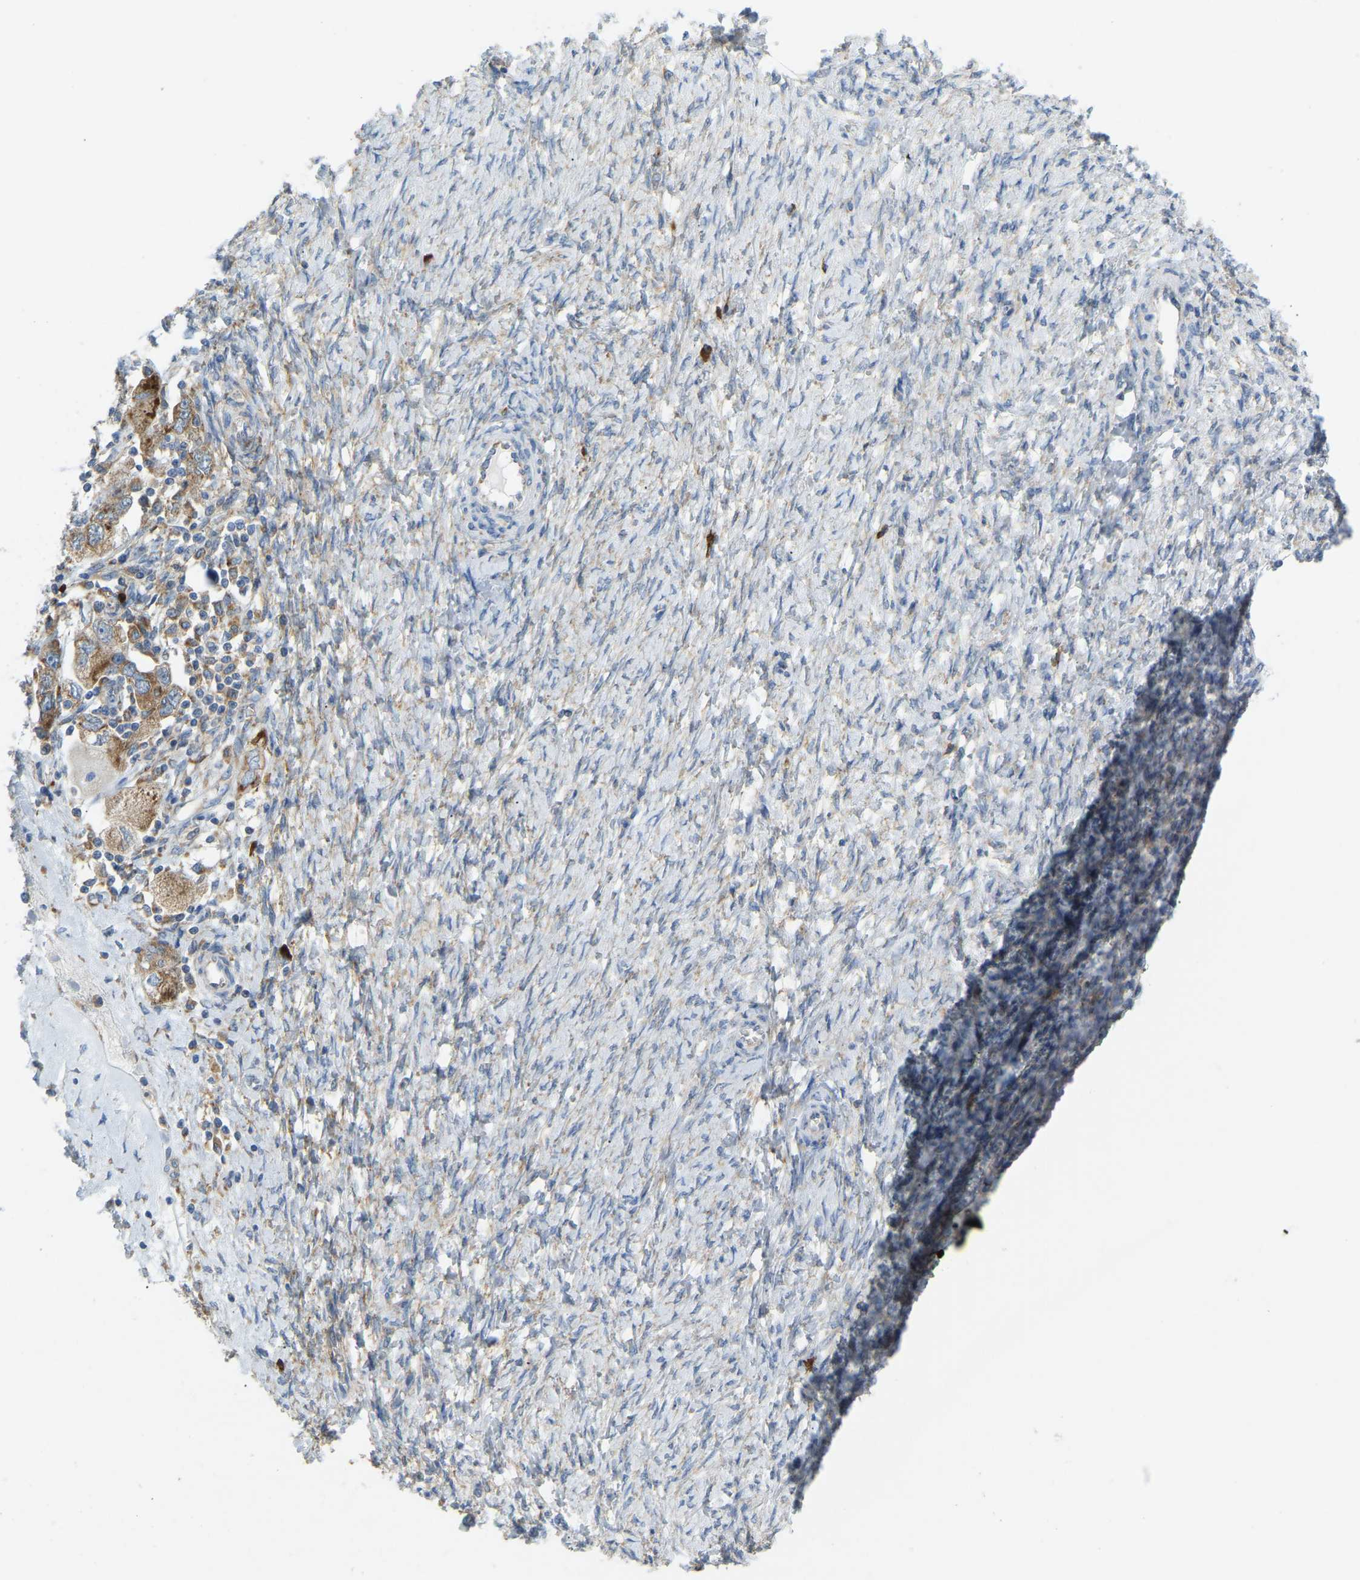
{"staining": {"intensity": "moderate", "quantity": ">75%", "location": "cytoplasmic/membranous"}, "tissue": "ovarian cancer", "cell_type": "Tumor cells", "image_type": "cancer", "snomed": [{"axis": "morphology", "description": "Carcinoma, NOS"}, {"axis": "morphology", "description": "Cystadenocarcinoma, serous, NOS"}, {"axis": "topography", "description": "Ovary"}], "caption": "The immunohistochemical stain shows moderate cytoplasmic/membranous staining in tumor cells of serous cystadenocarcinoma (ovarian) tissue. The protein of interest is stained brown, and the nuclei are stained in blue (DAB IHC with brightfield microscopy, high magnification).", "gene": "SND1", "patient": {"sex": "female", "age": 69}}